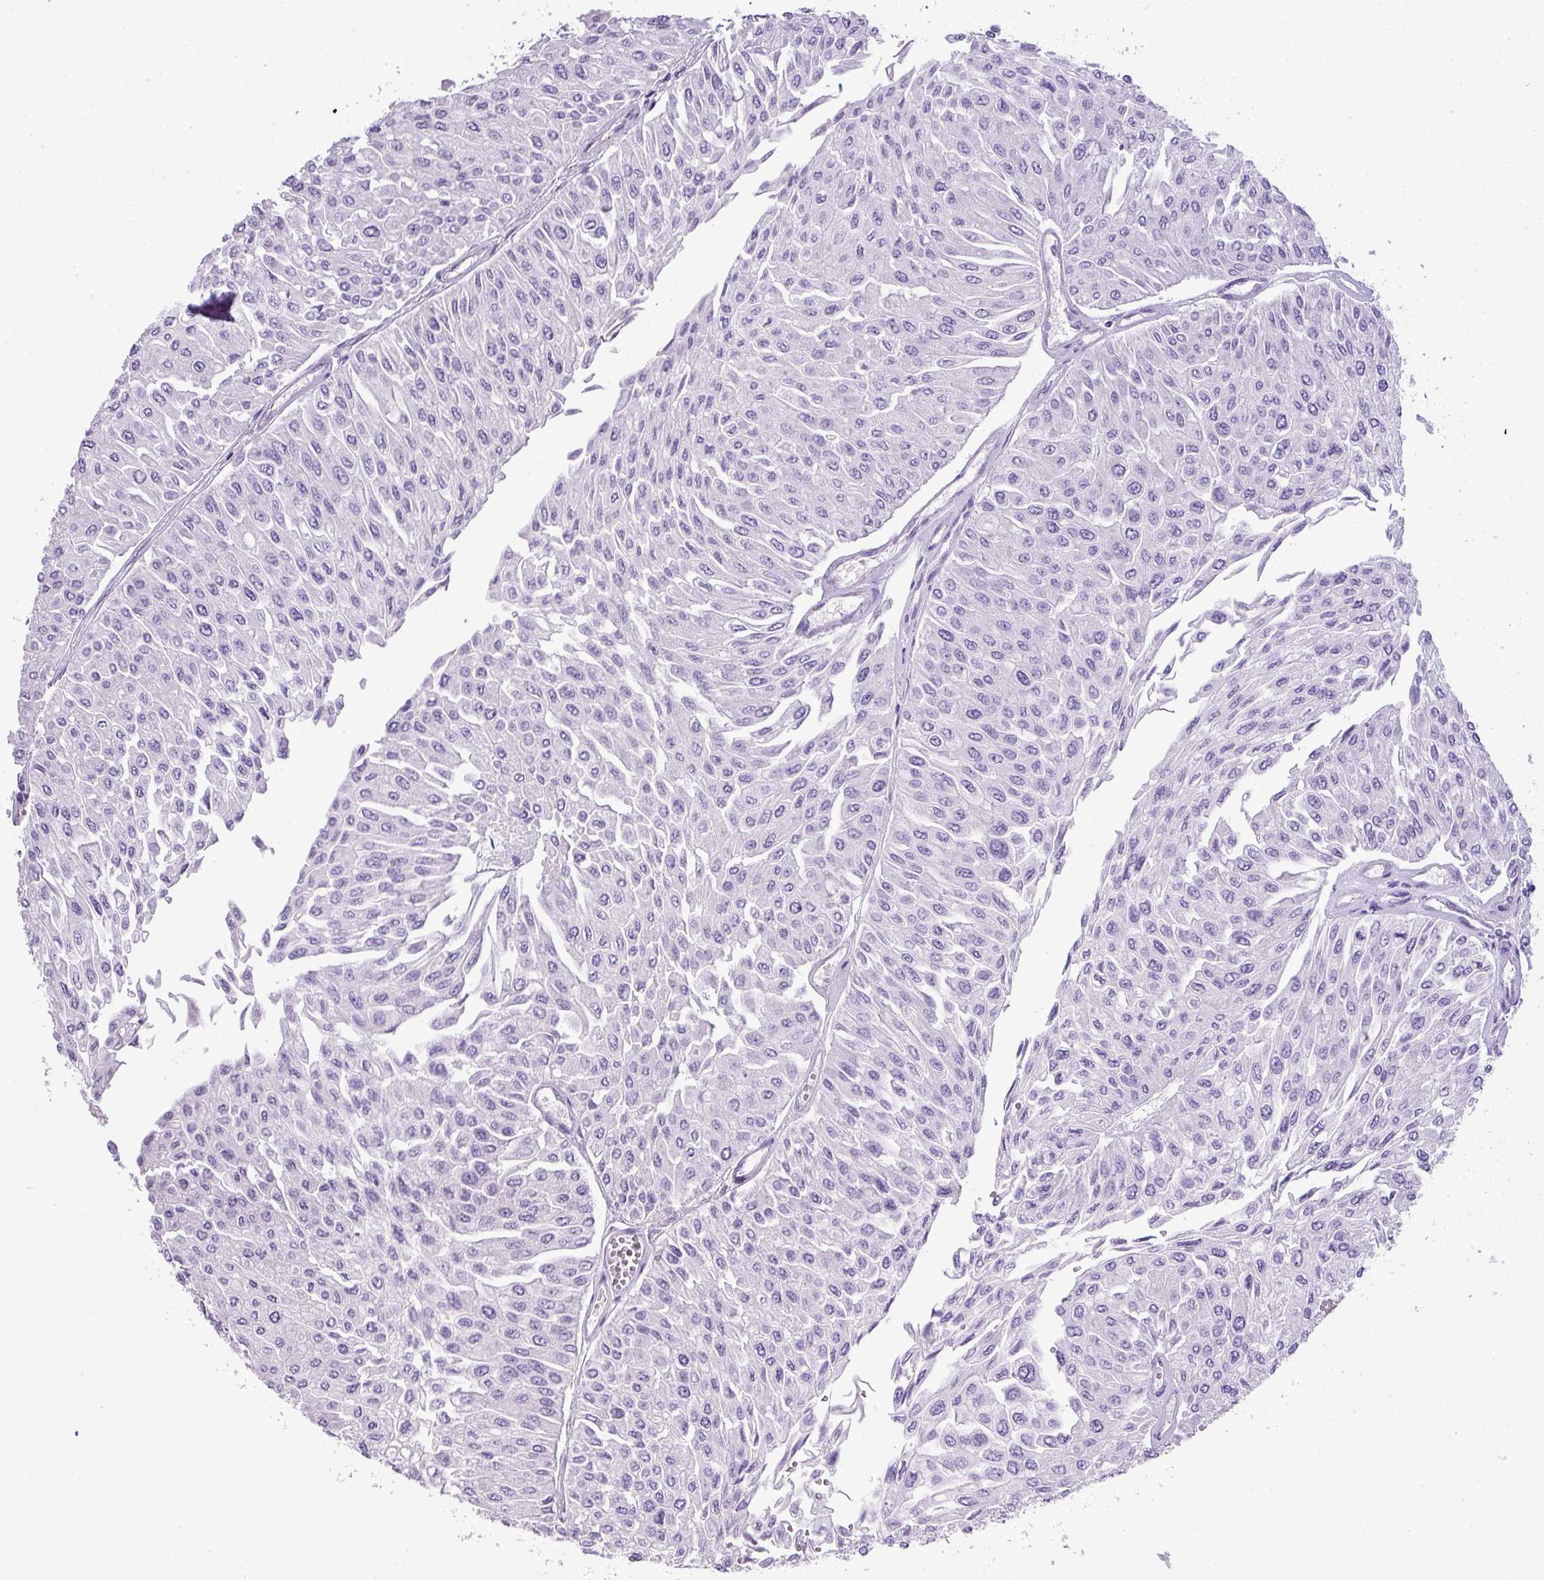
{"staining": {"intensity": "negative", "quantity": "none", "location": "none"}, "tissue": "urothelial cancer", "cell_type": "Tumor cells", "image_type": "cancer", "snomed": [{"axis": "morphology", "description": "Urothelial carcinoma, Low grade"}, {"axis": "topography", "description": "Urinary bladder"}], "caption": "Immunohistochemical staining of urothelial carcinoma (low-grade) displays no significant expression in tumor cells.", "gene": "ZNF568", "patient": {"sex": "male", "age": 67}}